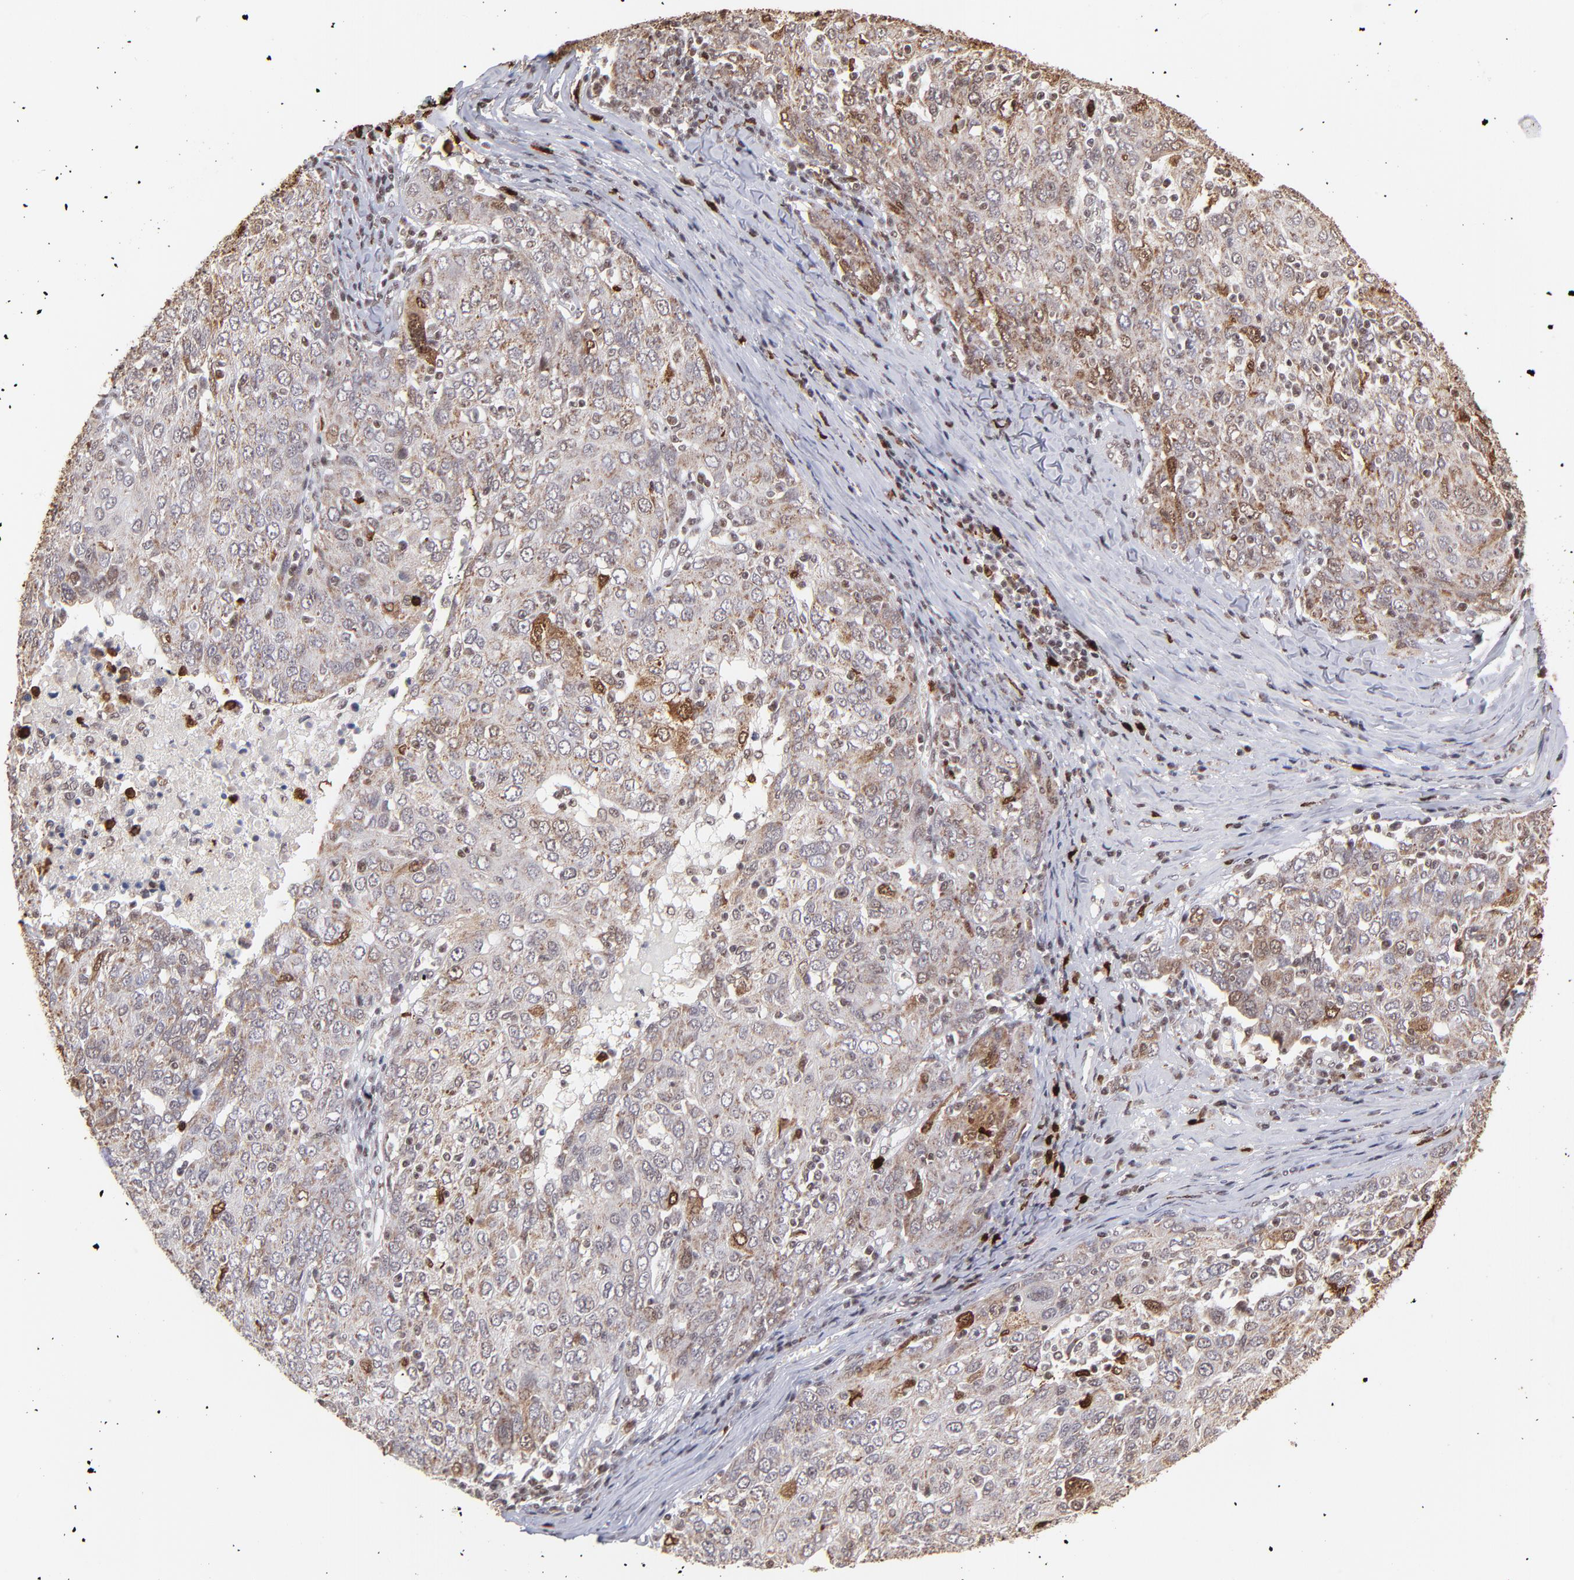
{"staining": {"intensity": "weak", "quantity": "25%-75%", "location": "cytoplasmic/membranous"}, "tissue": "ovarian cancer", "cell_type": "Tumor cells", "image_type": "cancer", "snomed": [{"axis": "morphology", "description": "Carcinoma, endometroid"}, {"axis": "topography", "description": "Ovary"}], "caption": "High-magnification brightfield microscopy of endometroid carcinoma (ovarian) stained with DAB (brown) and counterstained with hematoxylin (blue). tumor cells exhibit weak cytoplasmic/membranous positivity is seen in approximately25%-75% of cells. Using DAB (brown) and hematoxylin (blue) stains, captured at high magnification using brightfield microscopy.", "gene": "ZFX", "patient": {"sex": "female", "age": 50}}